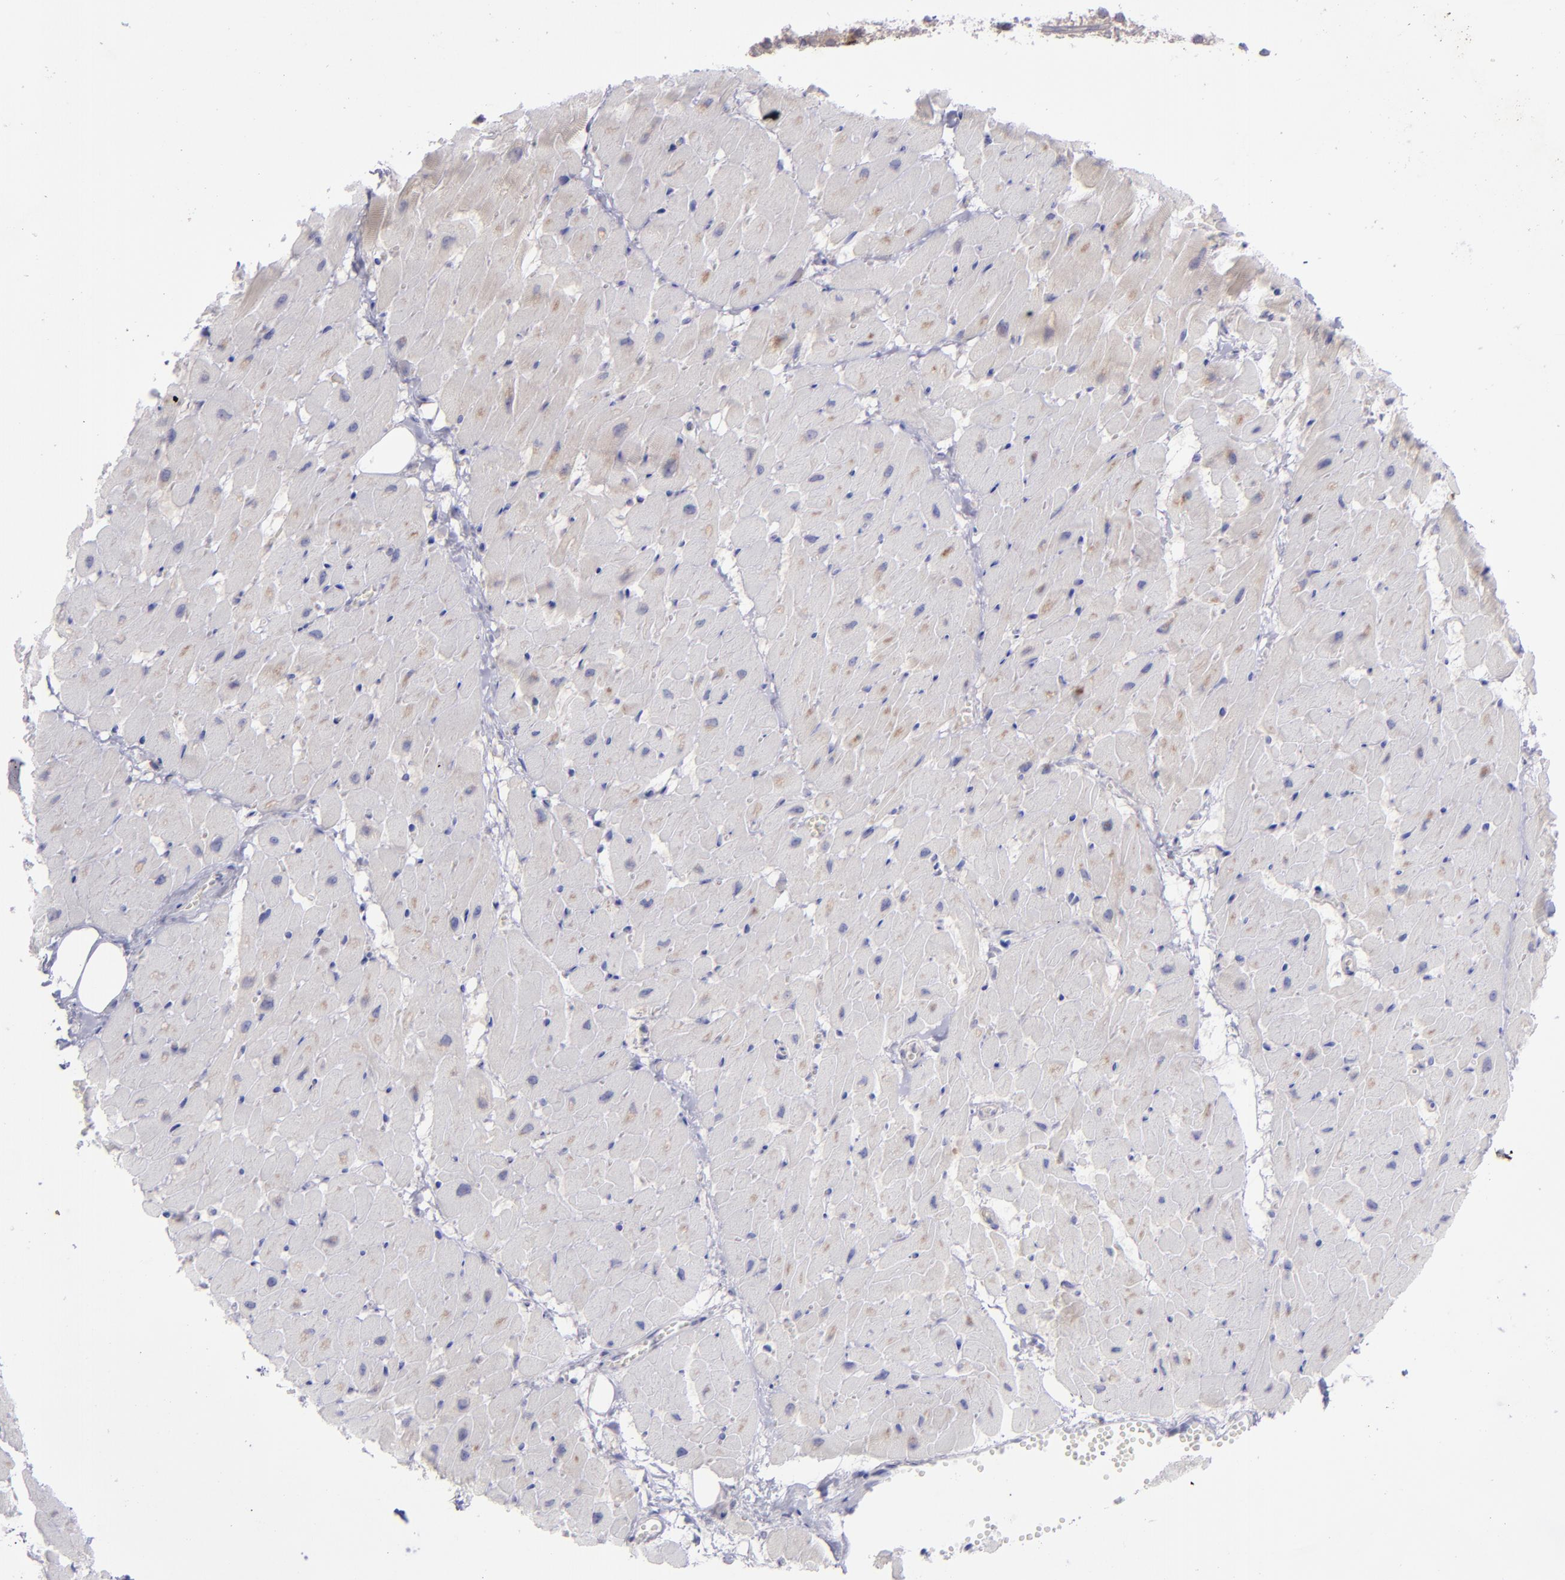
{"staining": {"intensity": "weak", "quantity": "<25%", "location": "cytoplasmic/membranous"}, "tissue": "heart muscle", "cell_type": "Cardiomyocytes", "image_type": "normal", "snomed": [{"axis": "morphology", "description": "Normal tissue, NOS"}, {"axis": "topography", "description": "Heart"}], "caption": "Human heart muscle stained for a protein using immunohistochemistry (IHC) exhibits no staining in cardiomyocytes.", "gene": "EVPL", "patient": {"sex": "female", "age": 19}}